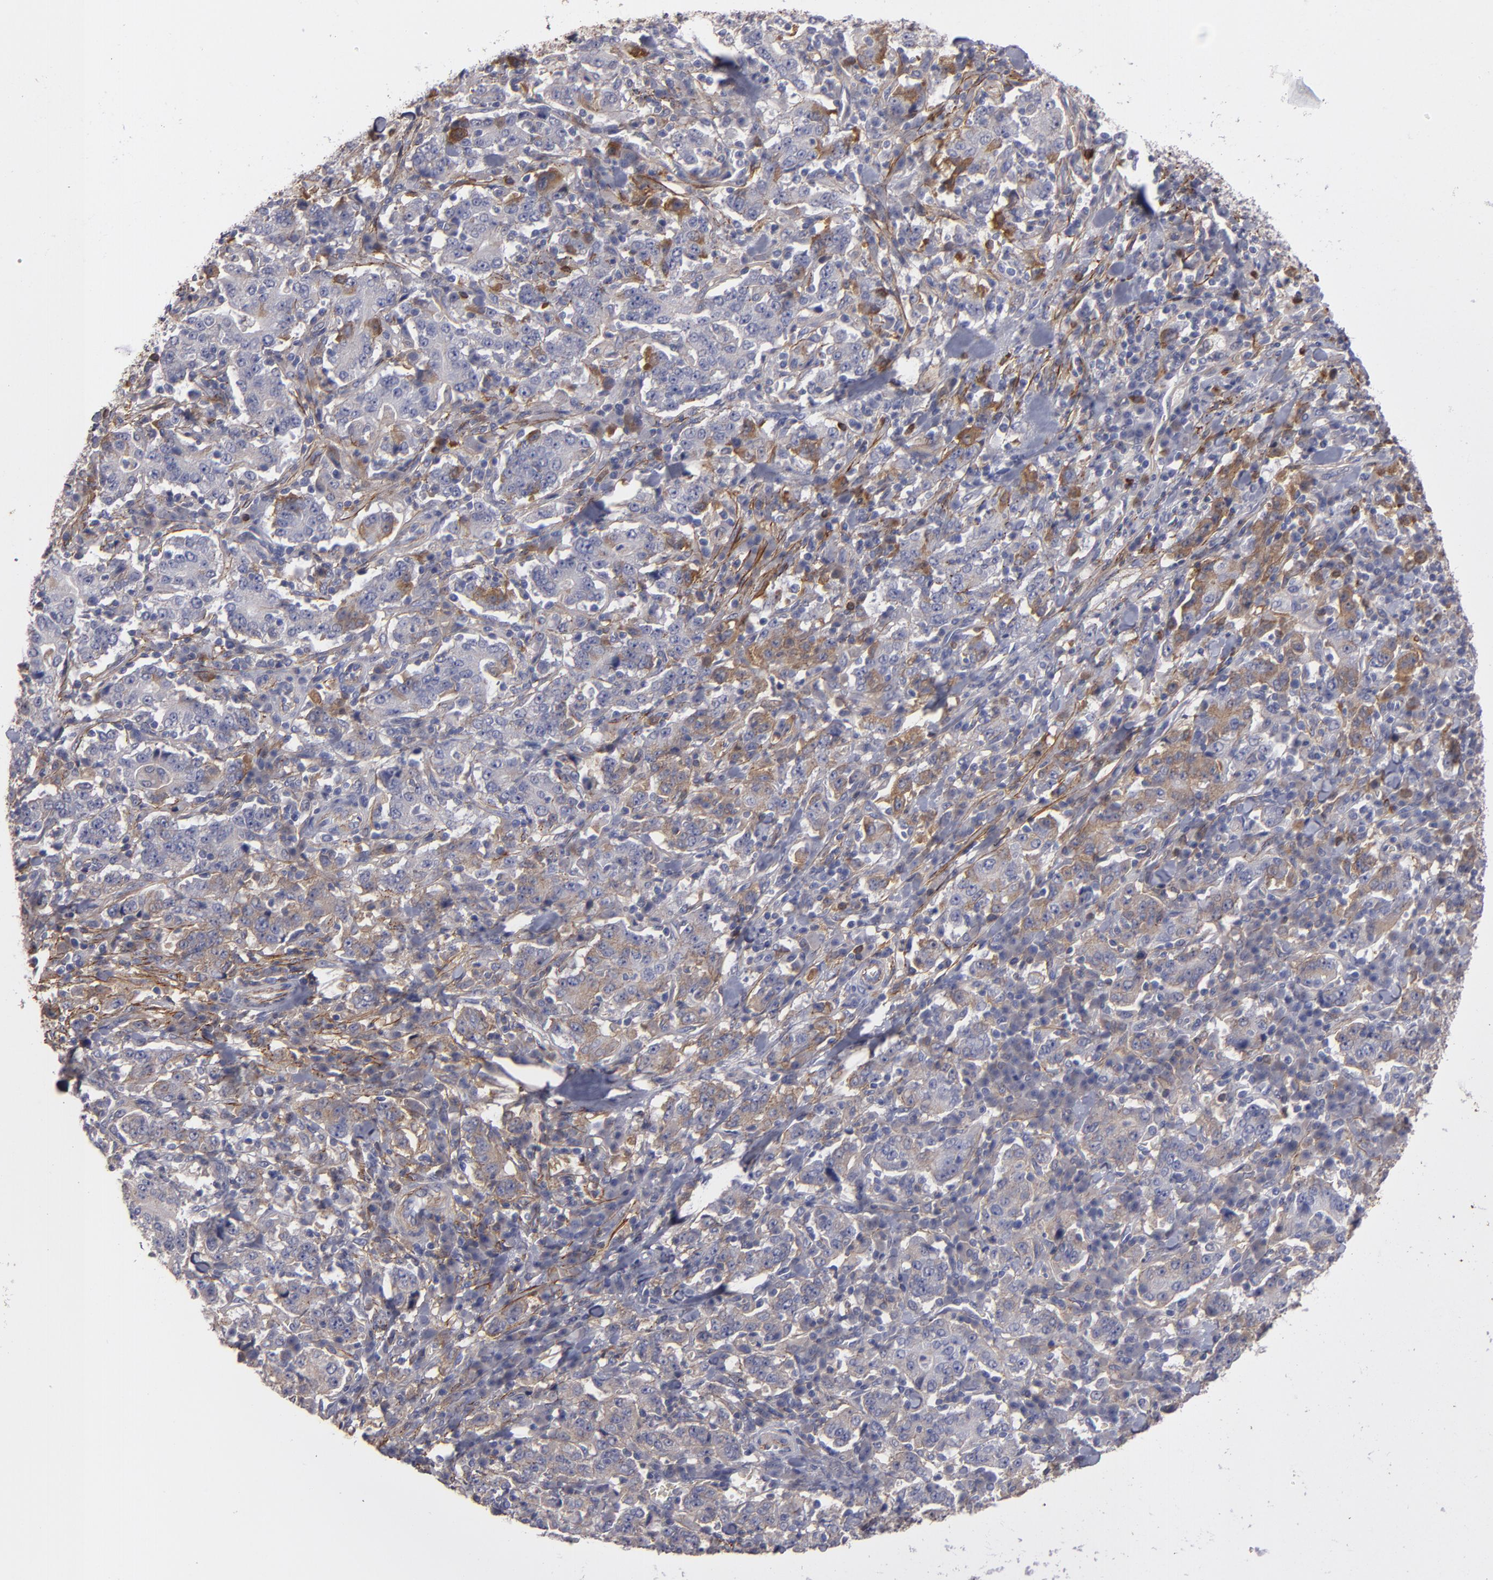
{"staining": {"intensity": "negative", "quantity": "none", "location": "none"}, "tissue": "stomach cancer", "cell_type": "Tumor cells", "image_type": "cancer", "snomed": [{"axis": "morphology", "description": "Normal tissue, NOS"}, {"axis": "morphology", "description": "Adenocarcinoma, NOS"}, {"axis": "topography", "description": "Stomach, upper"}, {"axis": "topography", "description": "Stomach"}], "caption": "This is an IHC photomicrograph of stomach adenocarcinoma. There is no positivity in tumor cells.", "gene": "FBLN1", "patient": {"sex": "male", "age": 59}}